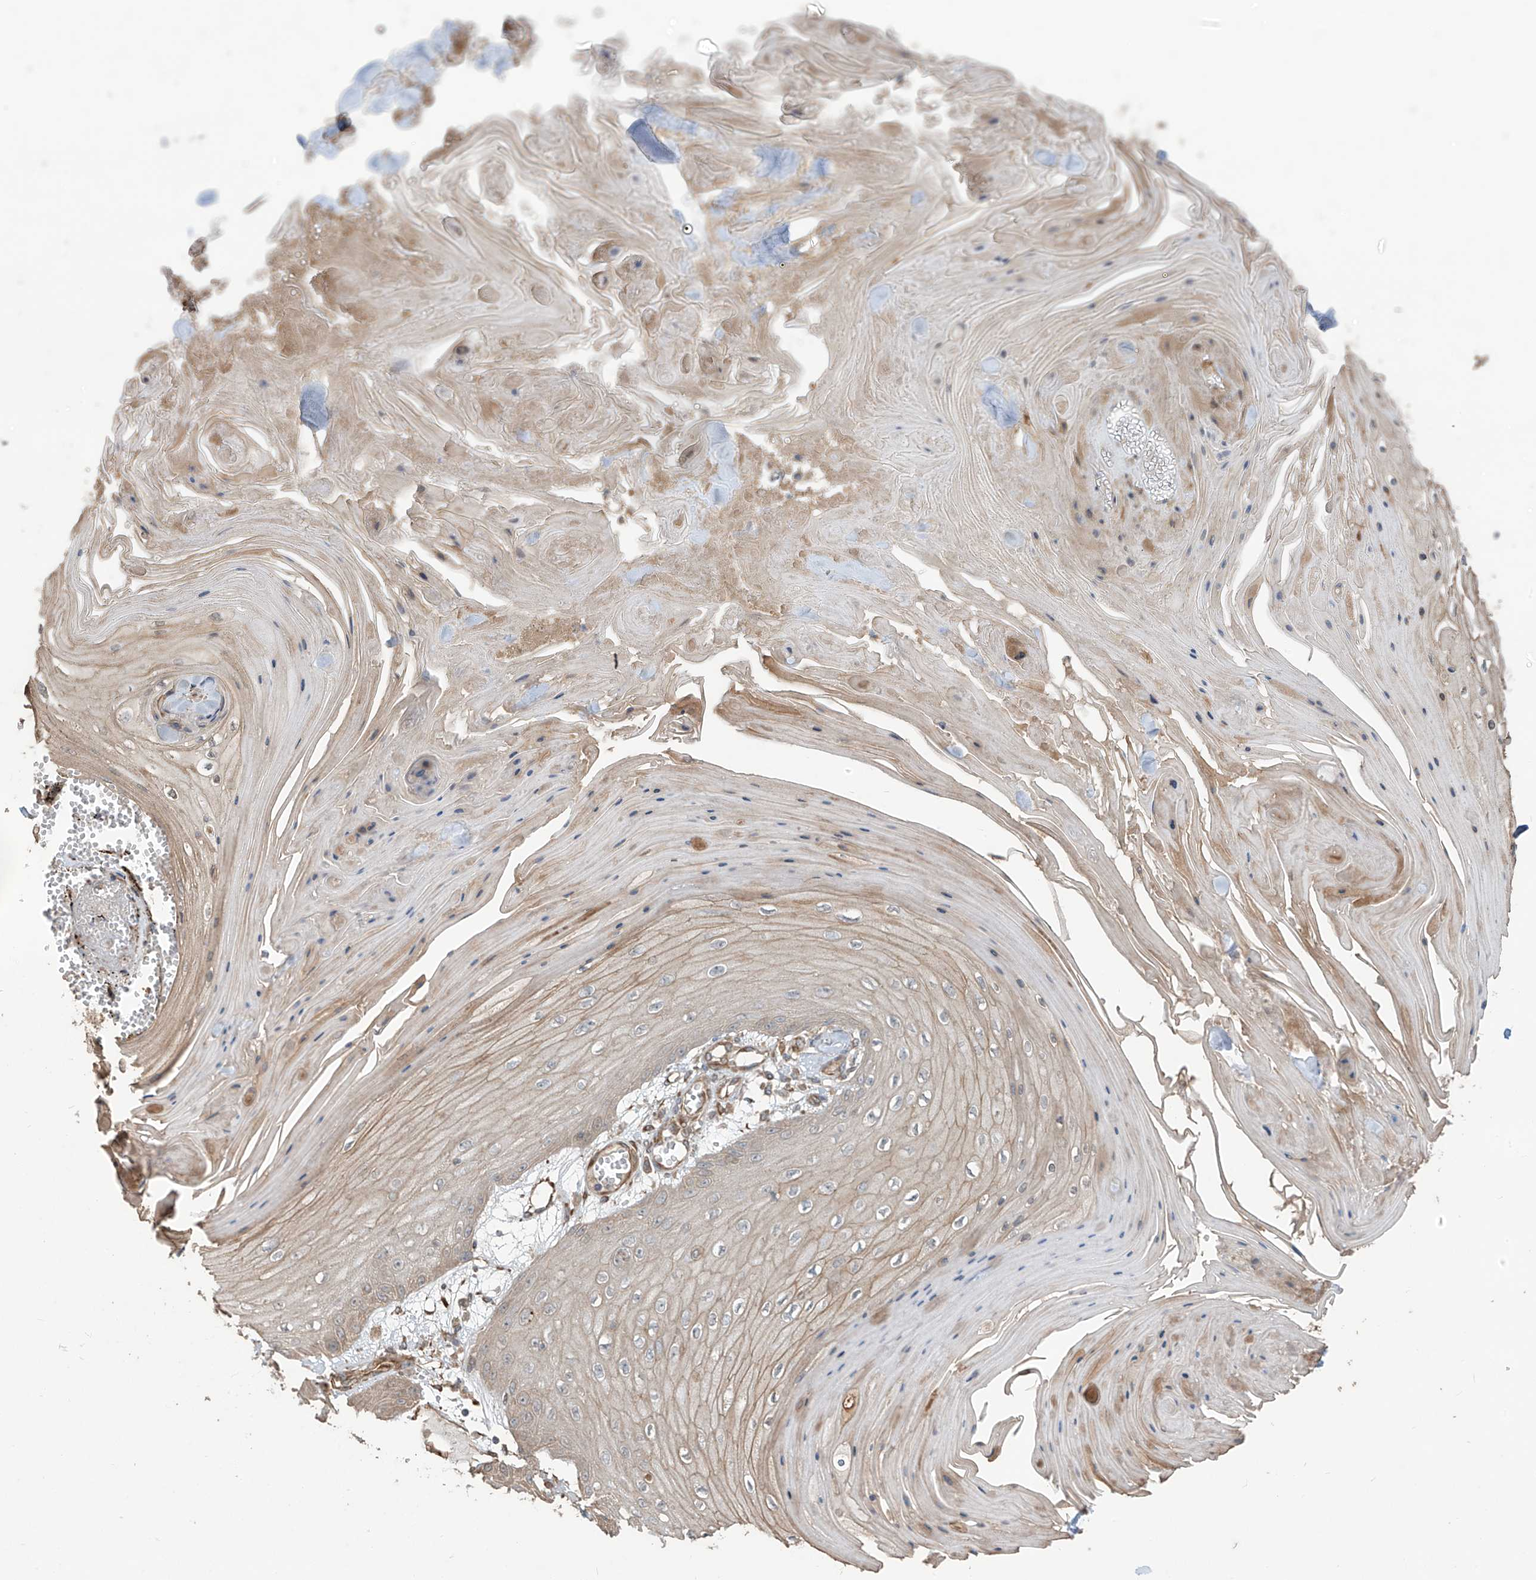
{"staining": {"intensity": "weak", "quantity": ">75%", "location": "cytoplasmic/membranous"}, "tissue": "skin cancer", "cell_type": "Tumor cells", "image_type": "cancer", "snomed": [{"axis": "morphology", "description": "Squamous cell carcinoma, NOS"}, {"axis": "topography", "description": "Skin"}], "caption": "Tumor cells display low levels of weak cytoplasmic/membranous positivity in approximately >75% of cells in squamous cell carcinoma (skin).", "gene": "AGBL5", "patient": {"sex": "male", "age": 74}}